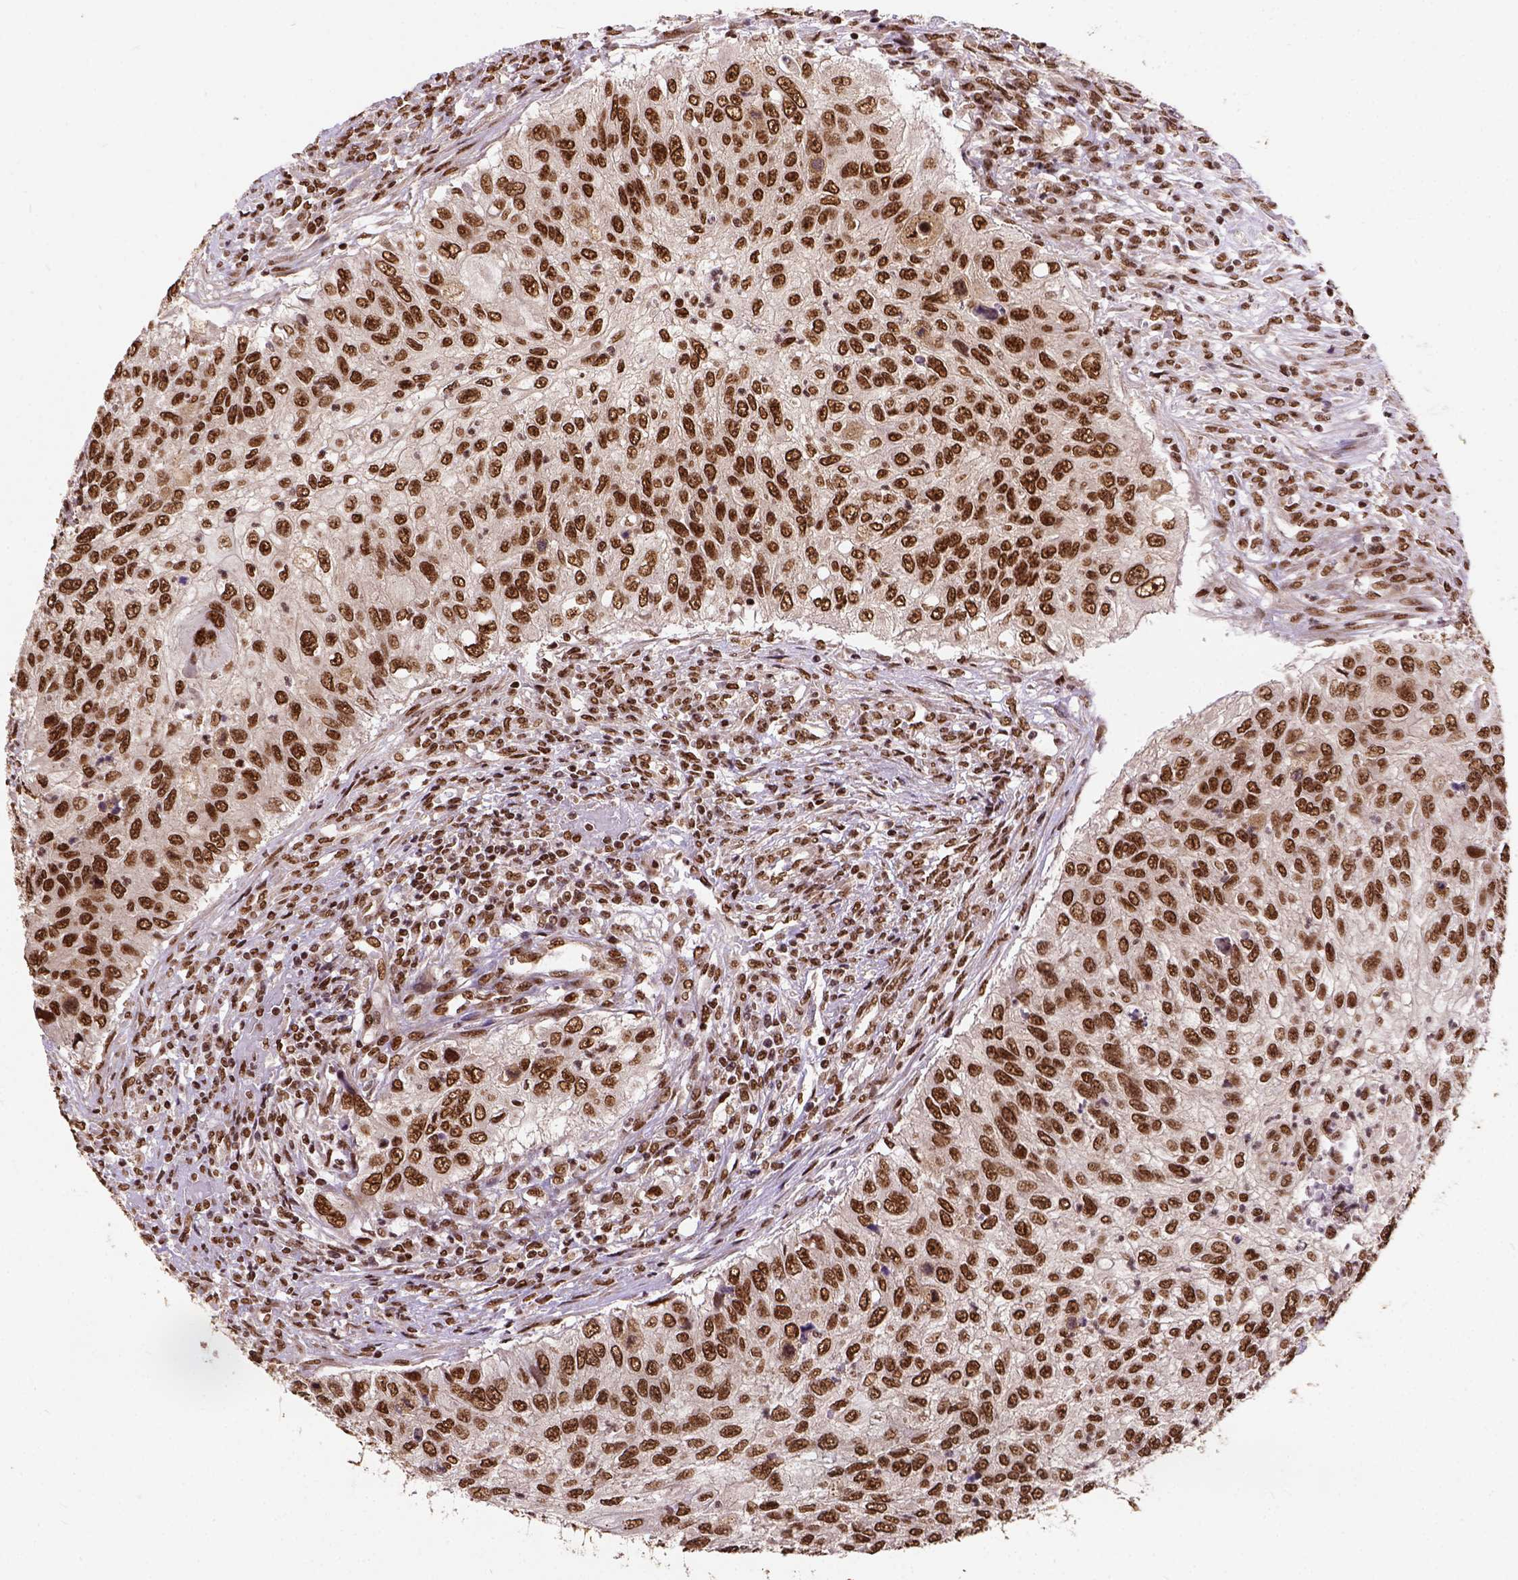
{"staining": {"intensity": "moderate", "quantity": ">75%", "location": "nuclear"}, "tissue": "urothelial cancer", "cell_type": "Tumor cells", "image_type": "cancer", "snomed": [{"axis": "morphology", "description": "Urothelial carcinoma, High grade"}, {"axis": "topography", "description": "Urinary bladder"}], "caption": "Immunohistochemical staining of human urothelial cancer displays medium levels of moderate nuclear protein positivity in approximately >75% of tumor cells.", "gene": "NACC1", "patient": {"sex": "female", "age": 60}}